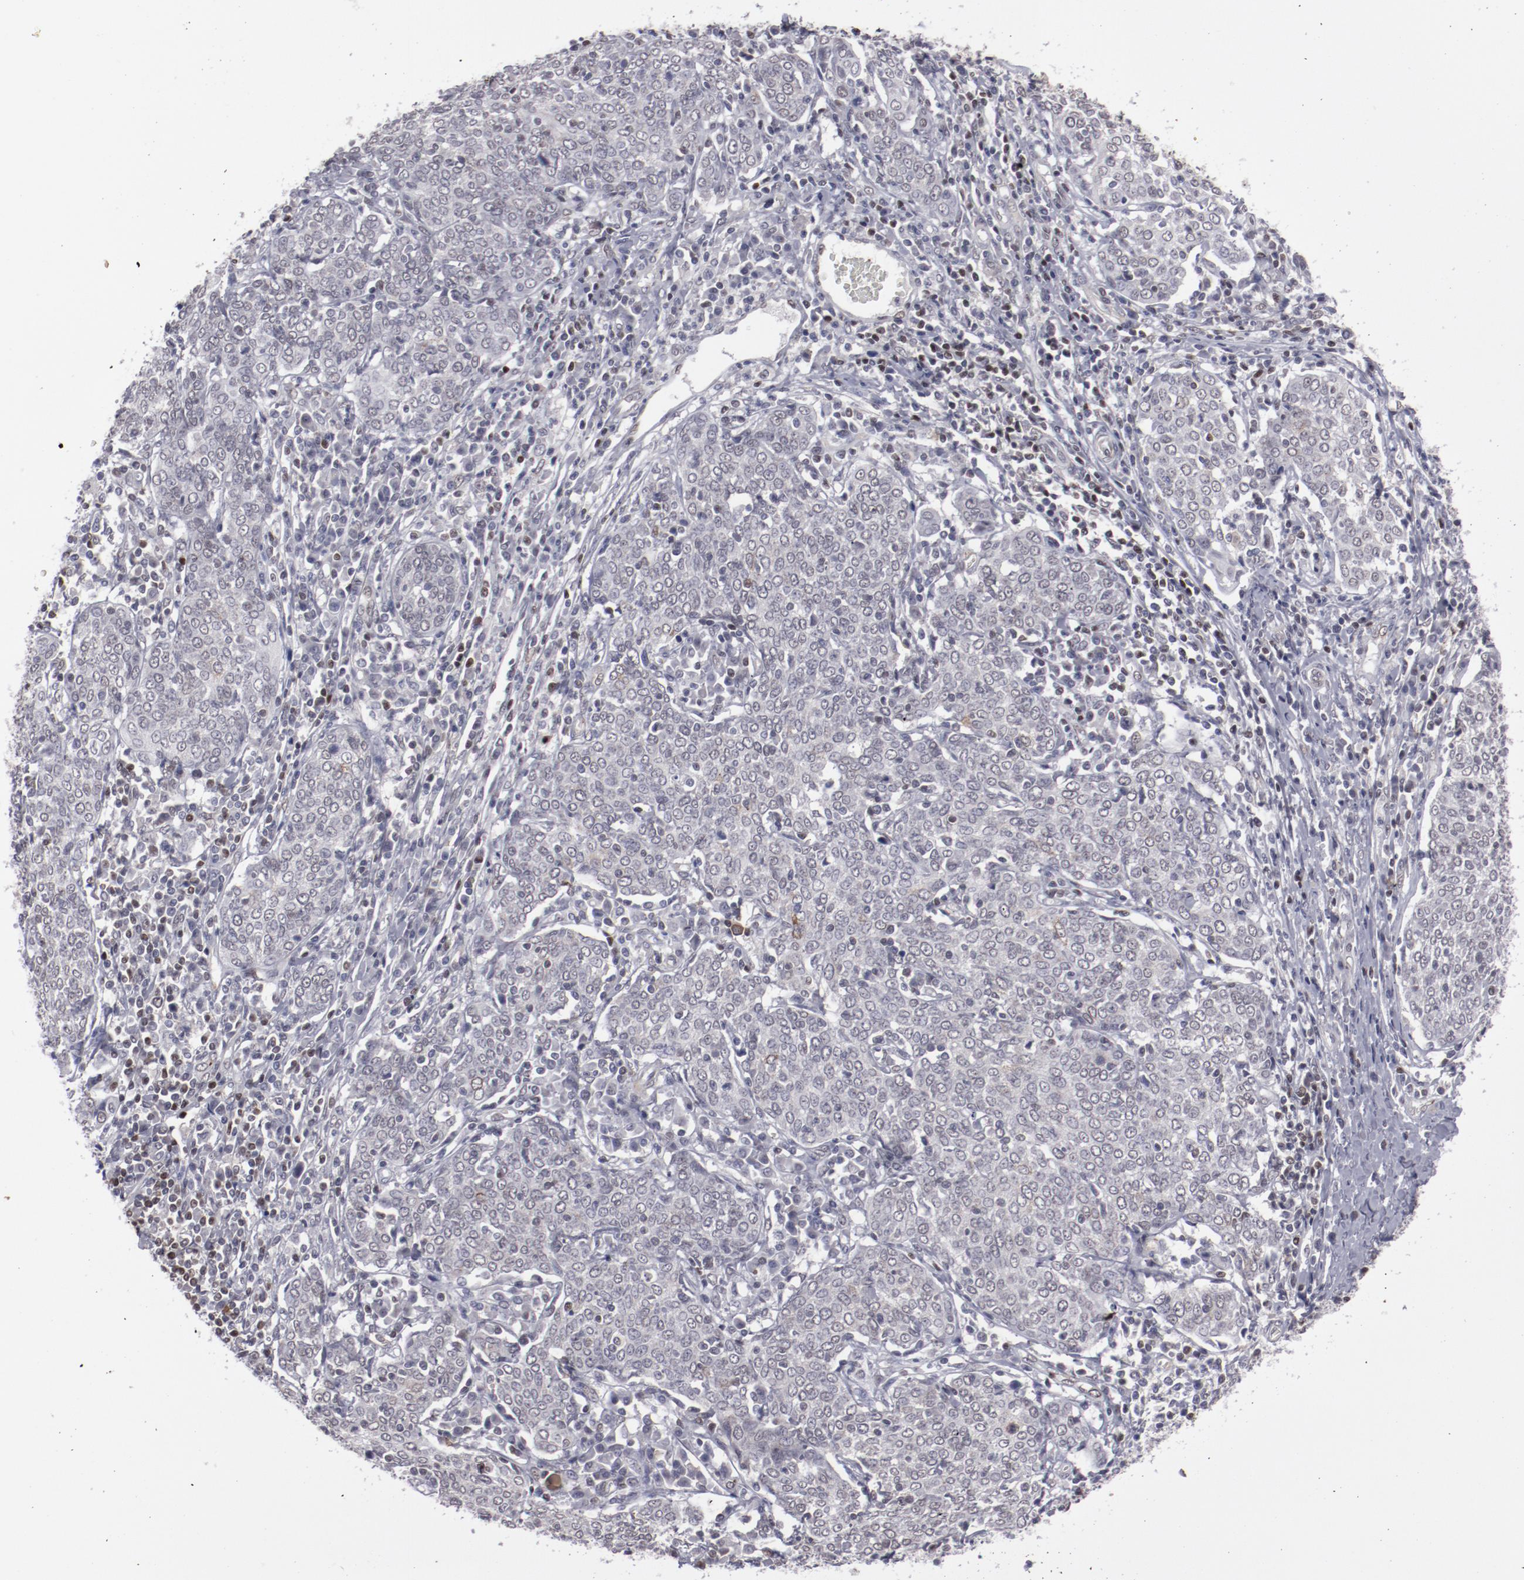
{"staining": {"intensity": "negative", "quantity": "none", "location": "none"}, "tissue": "cervical cancer", "cell_type": "Tumor cells", "image_type": "cancer", "snomed": [{"axis": "morphology", "description": "Squamous cell carcinoma, NOS"}, {"axis": "topography", "description": "Cervix"}], "caption": "Cervical cancer stained for a protein using IHC exhibits no positivity tumor cells.", "gene": "LEF1", "patient": {"sex": "female", "age": 40}}